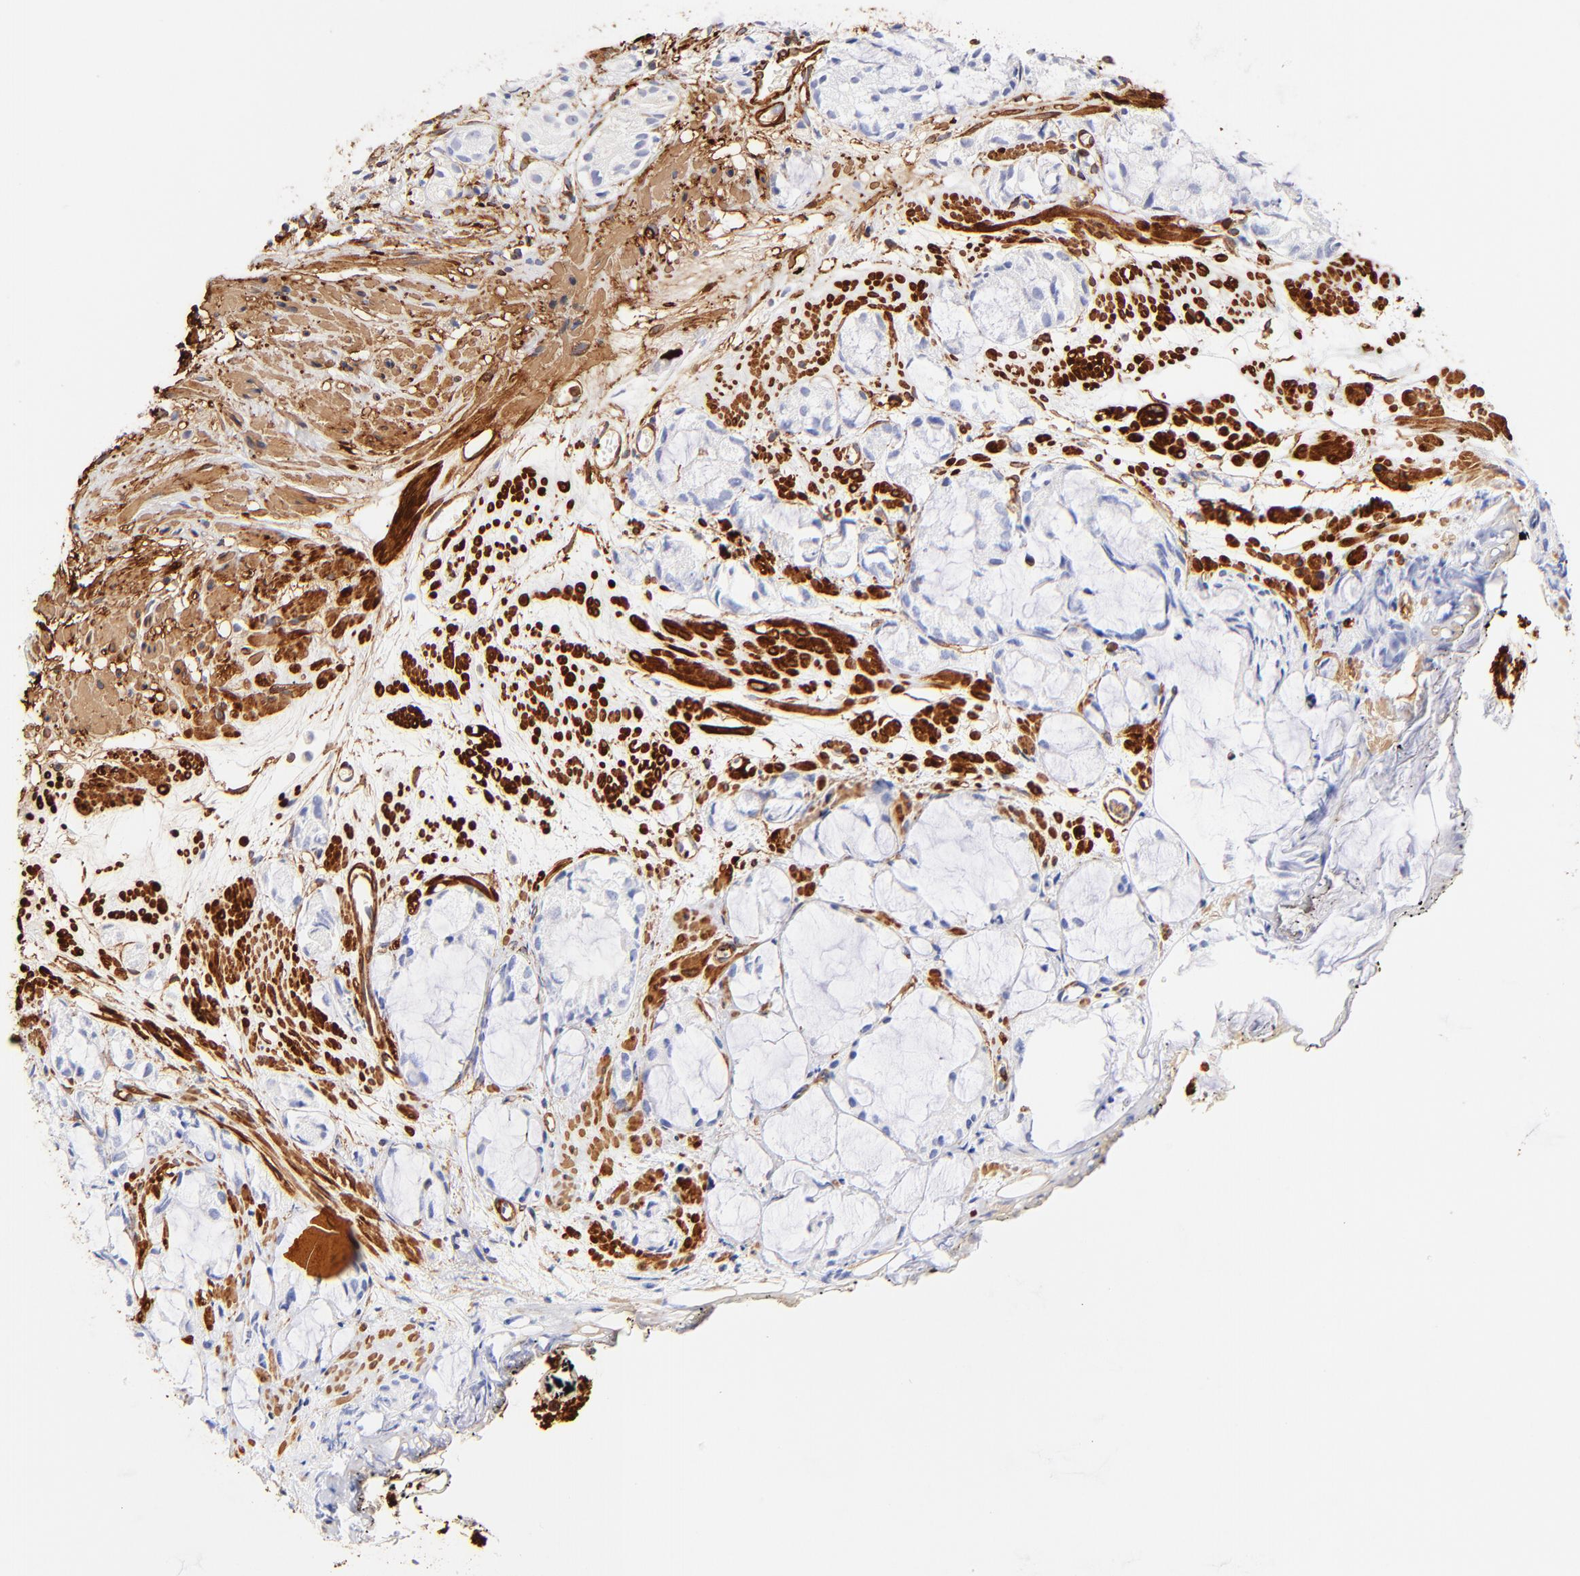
{"staining": {"intensity": "negative", "quantity": "none", "location": "none"}, "tissue": "prostate cancer", "cell_type": "Tumor cells", "image_type": "cancer", "snomed": [{"axis": "morphology", "description": "Adenocarcinoma, High grade"}, {"axis": "topography", "description": "Prostate"}], "caption": "Human high-grade adenocarcinoma (prostate) stained for a protein using immunohistochemistry exhibits no expression in tumor cells.", "gene": "FLNA", "patient": {"sex": "male", "age": 85}}